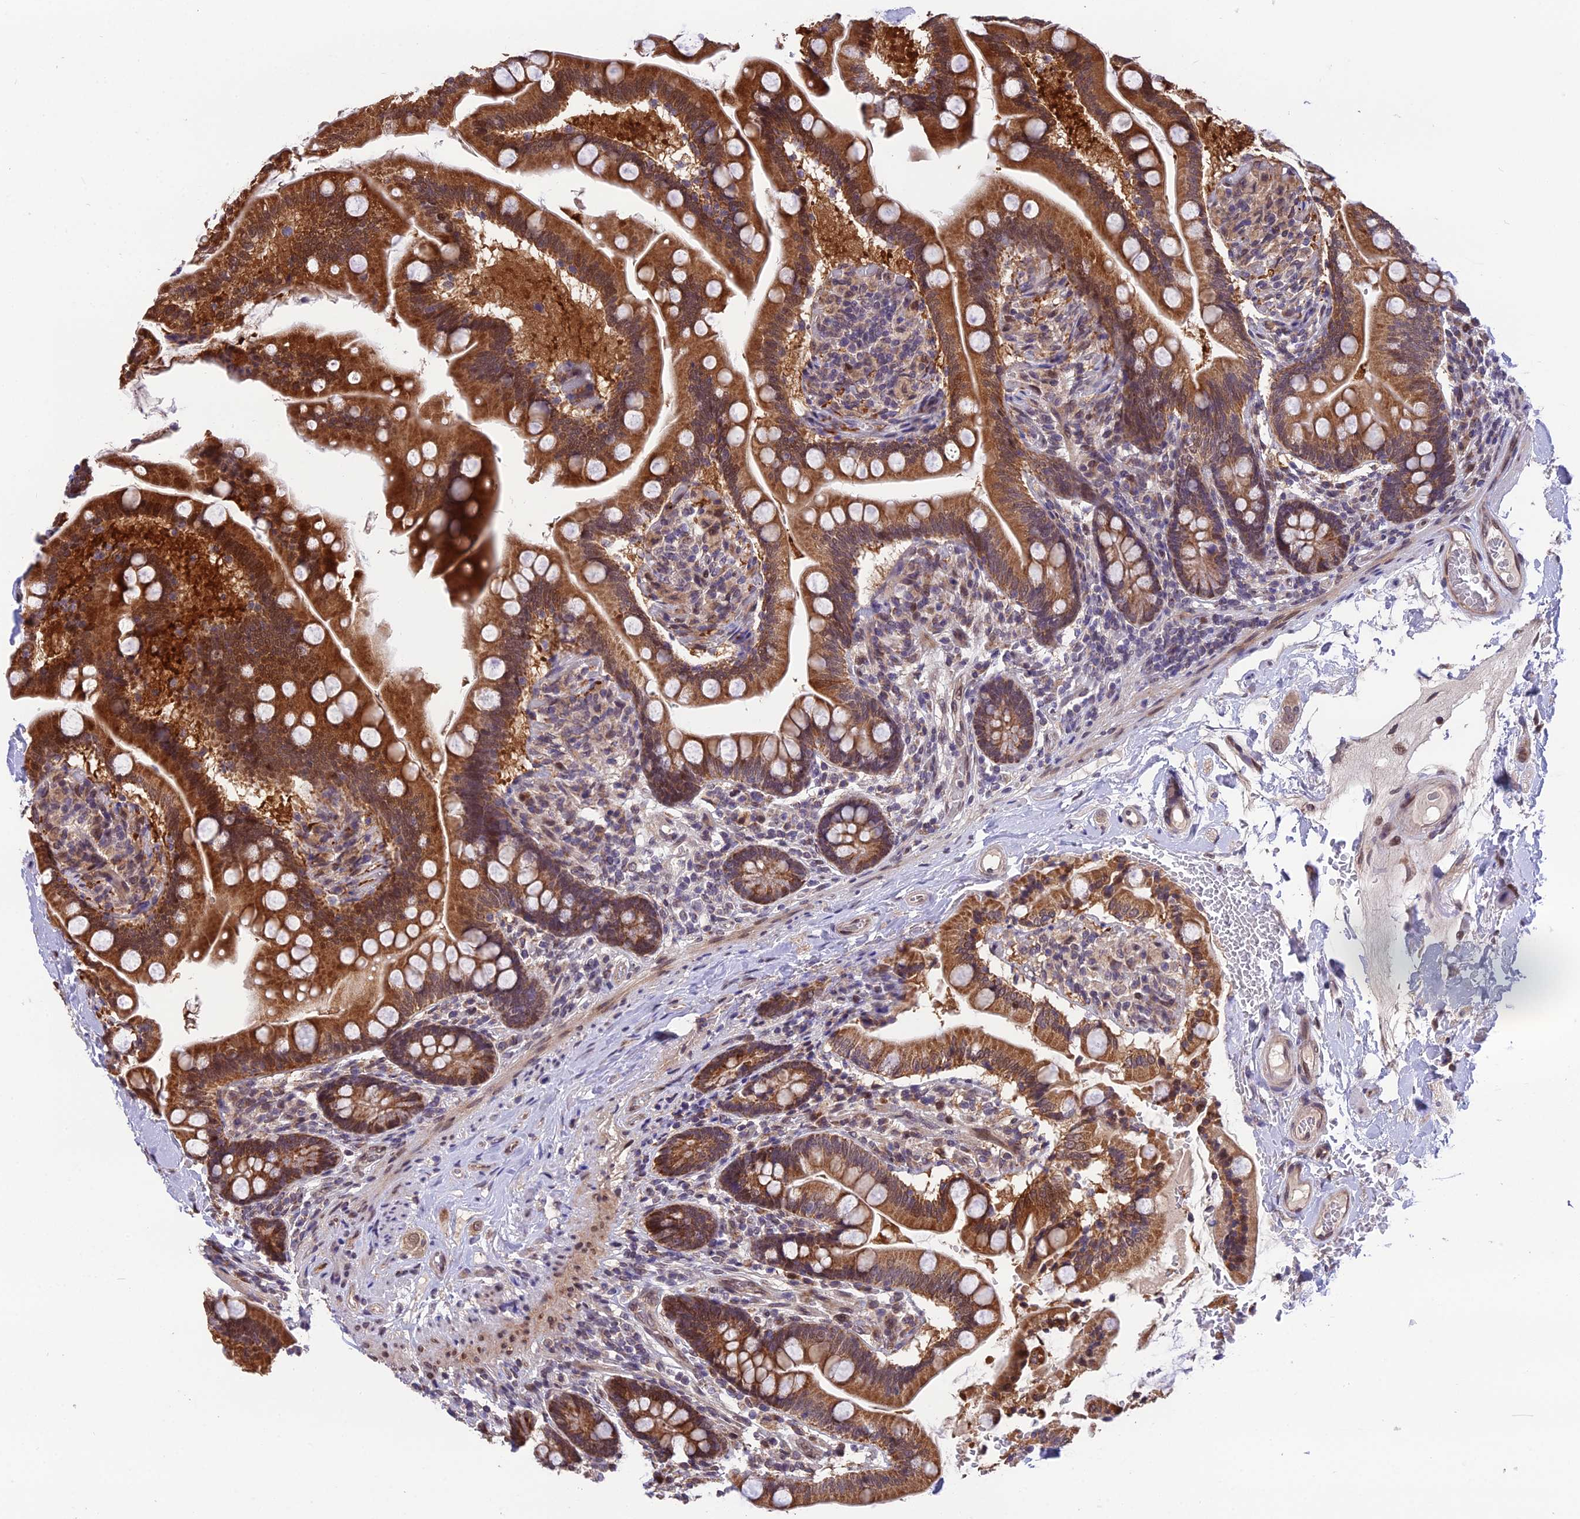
{"staining": {"intensity": "strong", "quantity": ">75%", "location": "cytoplasmic/membranous"}, "tissue": "small intestine", "cell_type": "Glandular cells", "image_type": "normal", "snomed": [{"axis": "morphology", "description": "Normal tissue, NOS"}, {"axis": "topography", "description": "Small intestine"}], "caption": "IHC photomicrograph of benign small intestine stained for a protein (brown), which exhibits high levels of strong cytoplasmic/membranous expression in approximately >75% of glandular cells.", "gene": "CYP2R1", "patient": {"sex": "female", "age": 64}}